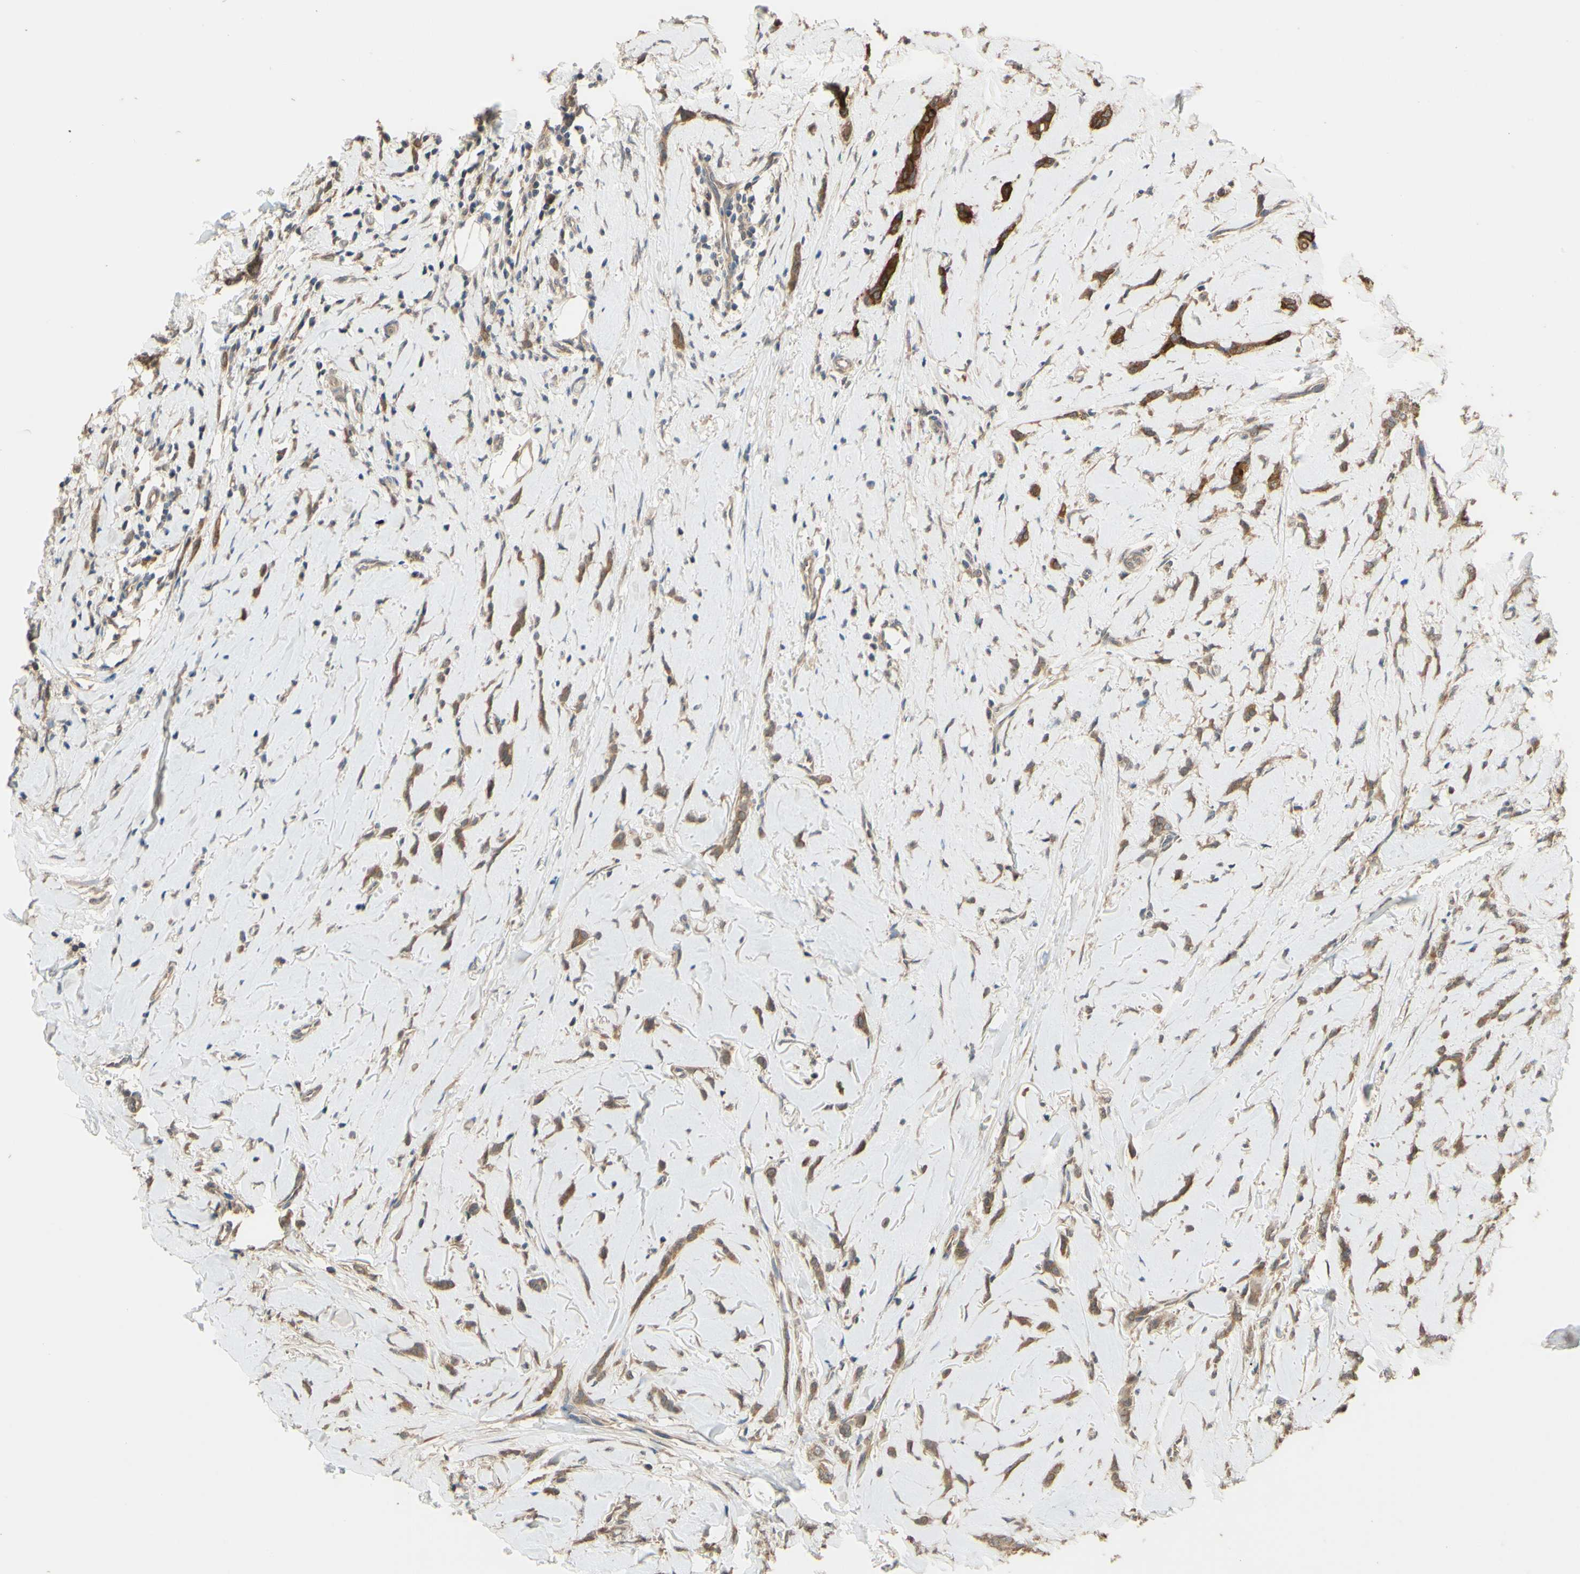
{"staining": {"intensity": "moderate", "quantity": ">75%", "location": "cytoplasmic/membranous"}, "tissue": "breast cancer", "cell_type": "Tumor cells", "image_type": "cancer", "snomed": [{"axis": "morphology", "description": "Lobular carcinoma"}, {"axis": "topography", "description": "Skin"}, {"axis": "topography", "description": "Breast"}], "caption": "A brown stain labels moderate cytoplasmic/membranous positivity of a protein in human breast cancer (lobular carcinoma) tumor cells.", "gene": "SMIM19", "patient": {"sex": "female", "age": 46}}